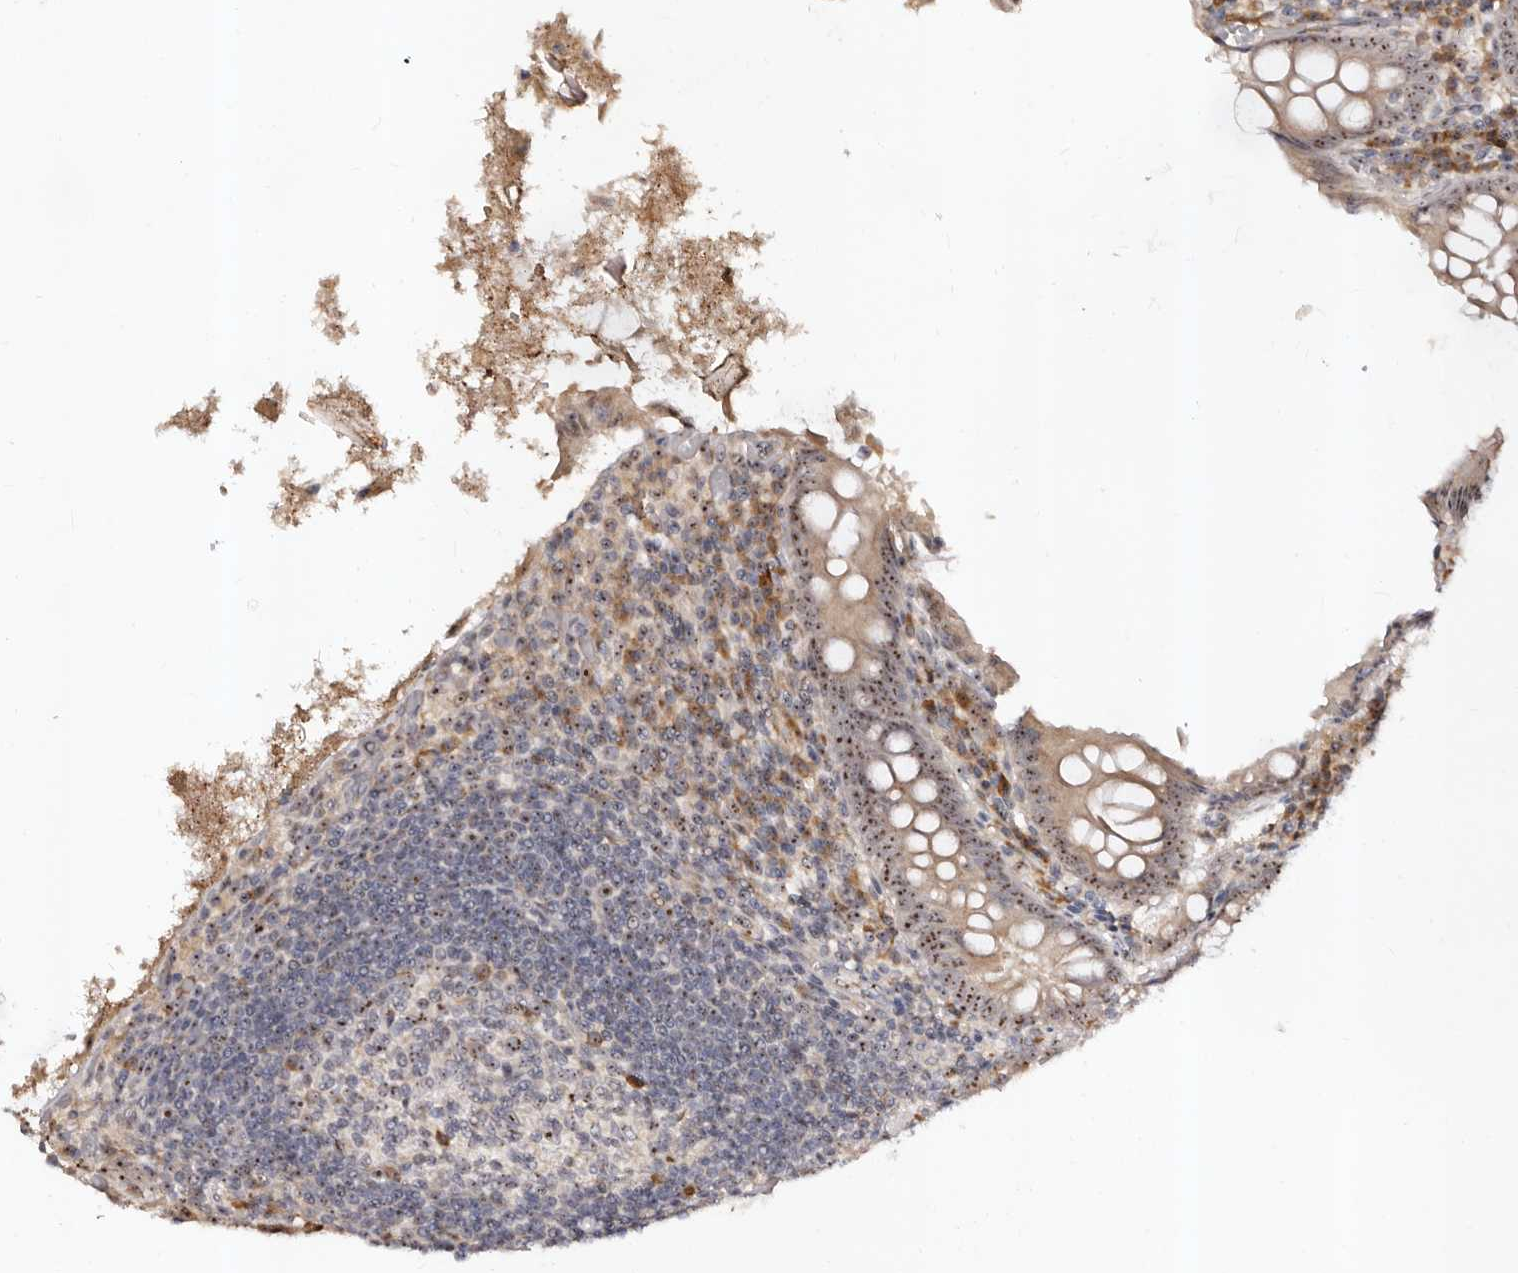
{"staining": {"intensity": "moderate", "quantity": ">75%", "location": "nuclear"}, "tissue": "appendix", "cell_type": "Glandular cells", "image_type": "normal", "snomed": [{"axis": "morphology", "description": "Normal tissue, NOS"}, {"axis": "topography", "description": "Appendix"}], "caption": "This image reveals immunohistochemistry staining of normal human appendix, with medium moderate nuclear expression in approximately >75% of glandular cells.", "gene": "APOL6", "patient": {"sex": "female", "age": 17}}